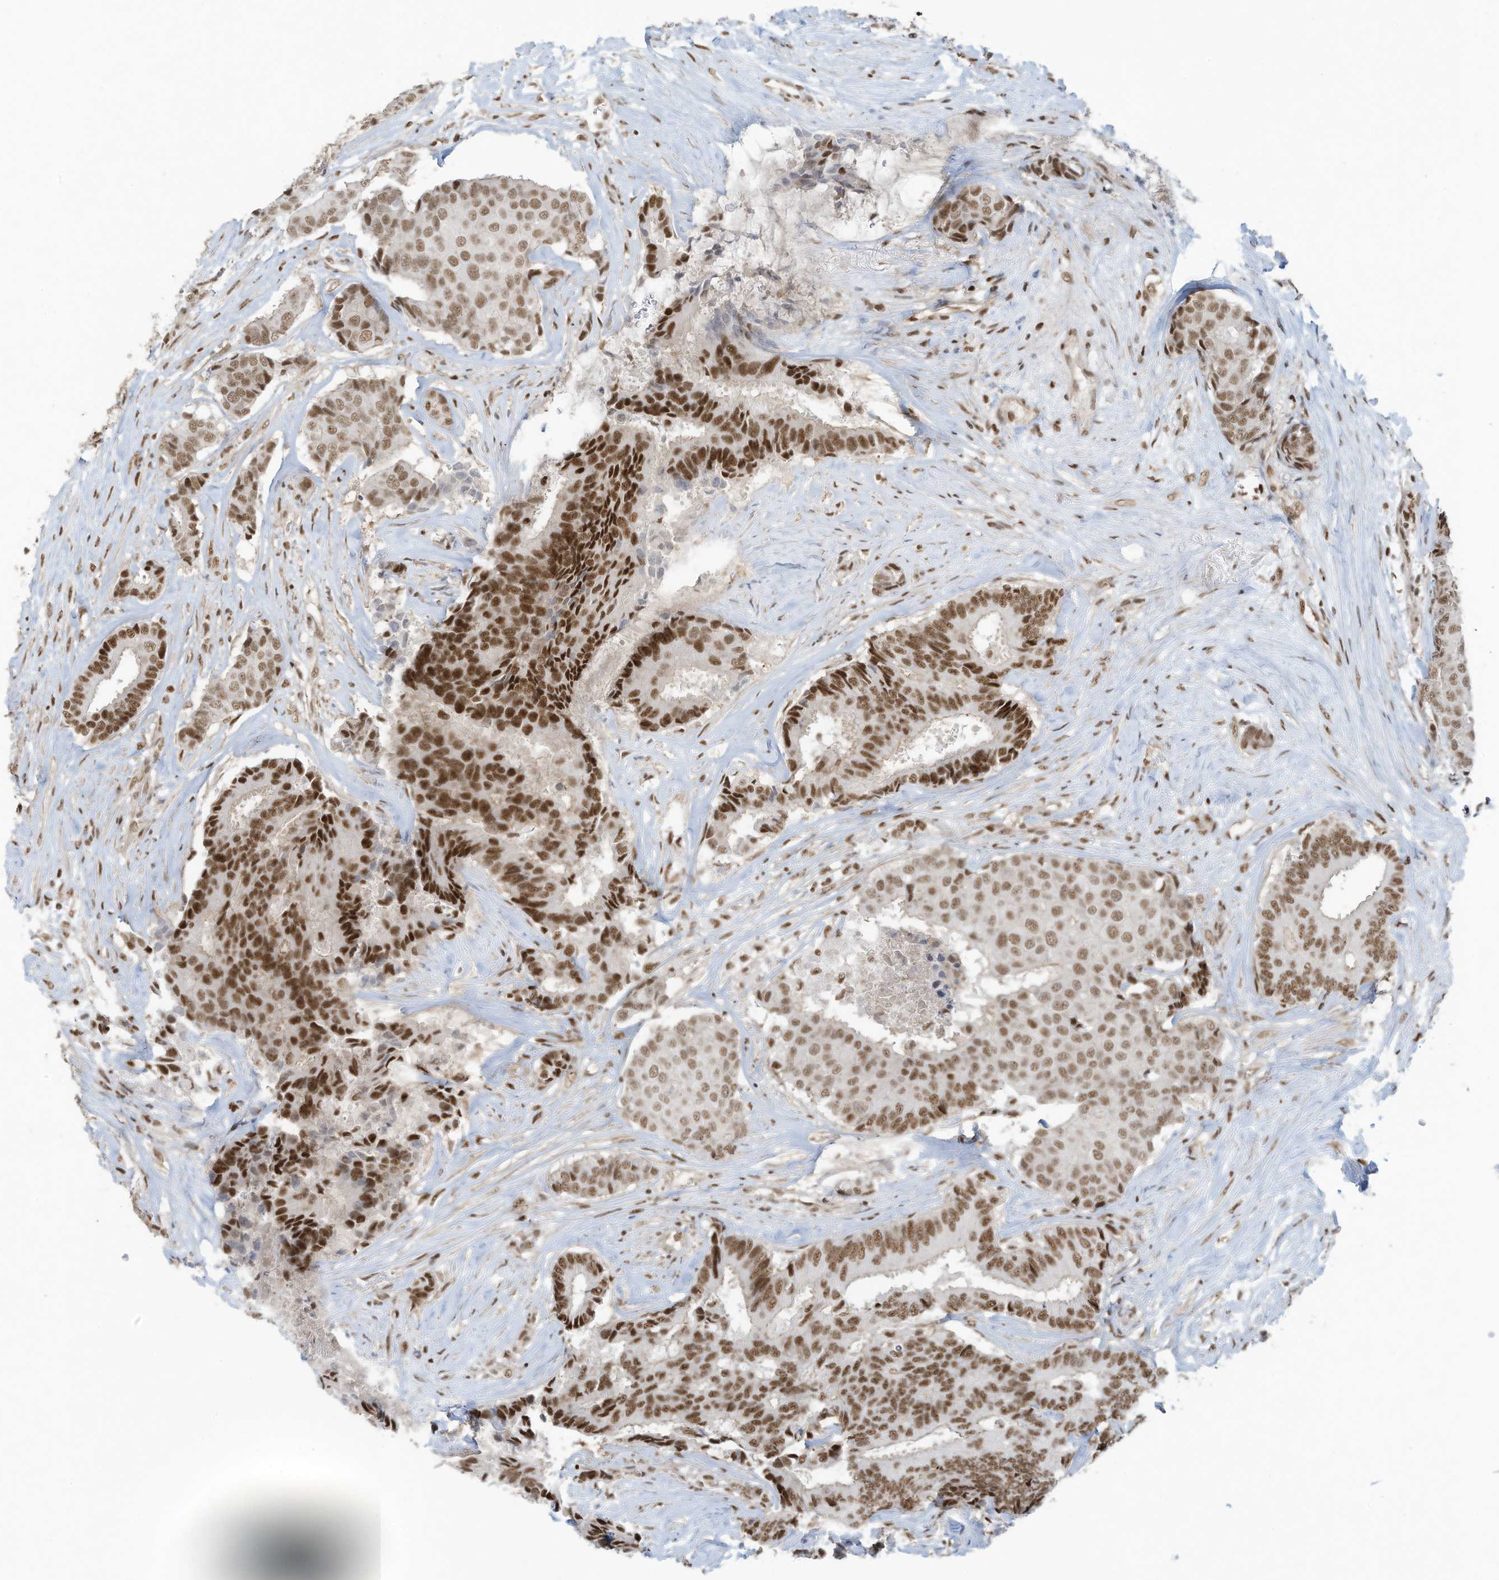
{"staining": {"intensity": "strong", "quantity": ">75%", "location": "nuclear"}, "tissue": "breast cancer", "cell_type": "Tumor cells", "image_type": "cancer", "snomed": [{"axis": "morphology", "description": "Duct carcinoma"}, {"axis": "topography", "description": "Breast"}], "caption": "Infiltrating ductal carcinoma (breast) was stained to show a protein in brown. There is high levels of strong nuclear staining in about >75% of tumor cells. (DAB (3,3'-diaminobenzidine) IHC, brown staining for protein, blue staining for nuclei).", "gene": "DBR1", "patient": {"sex": "female", "age": 75}}